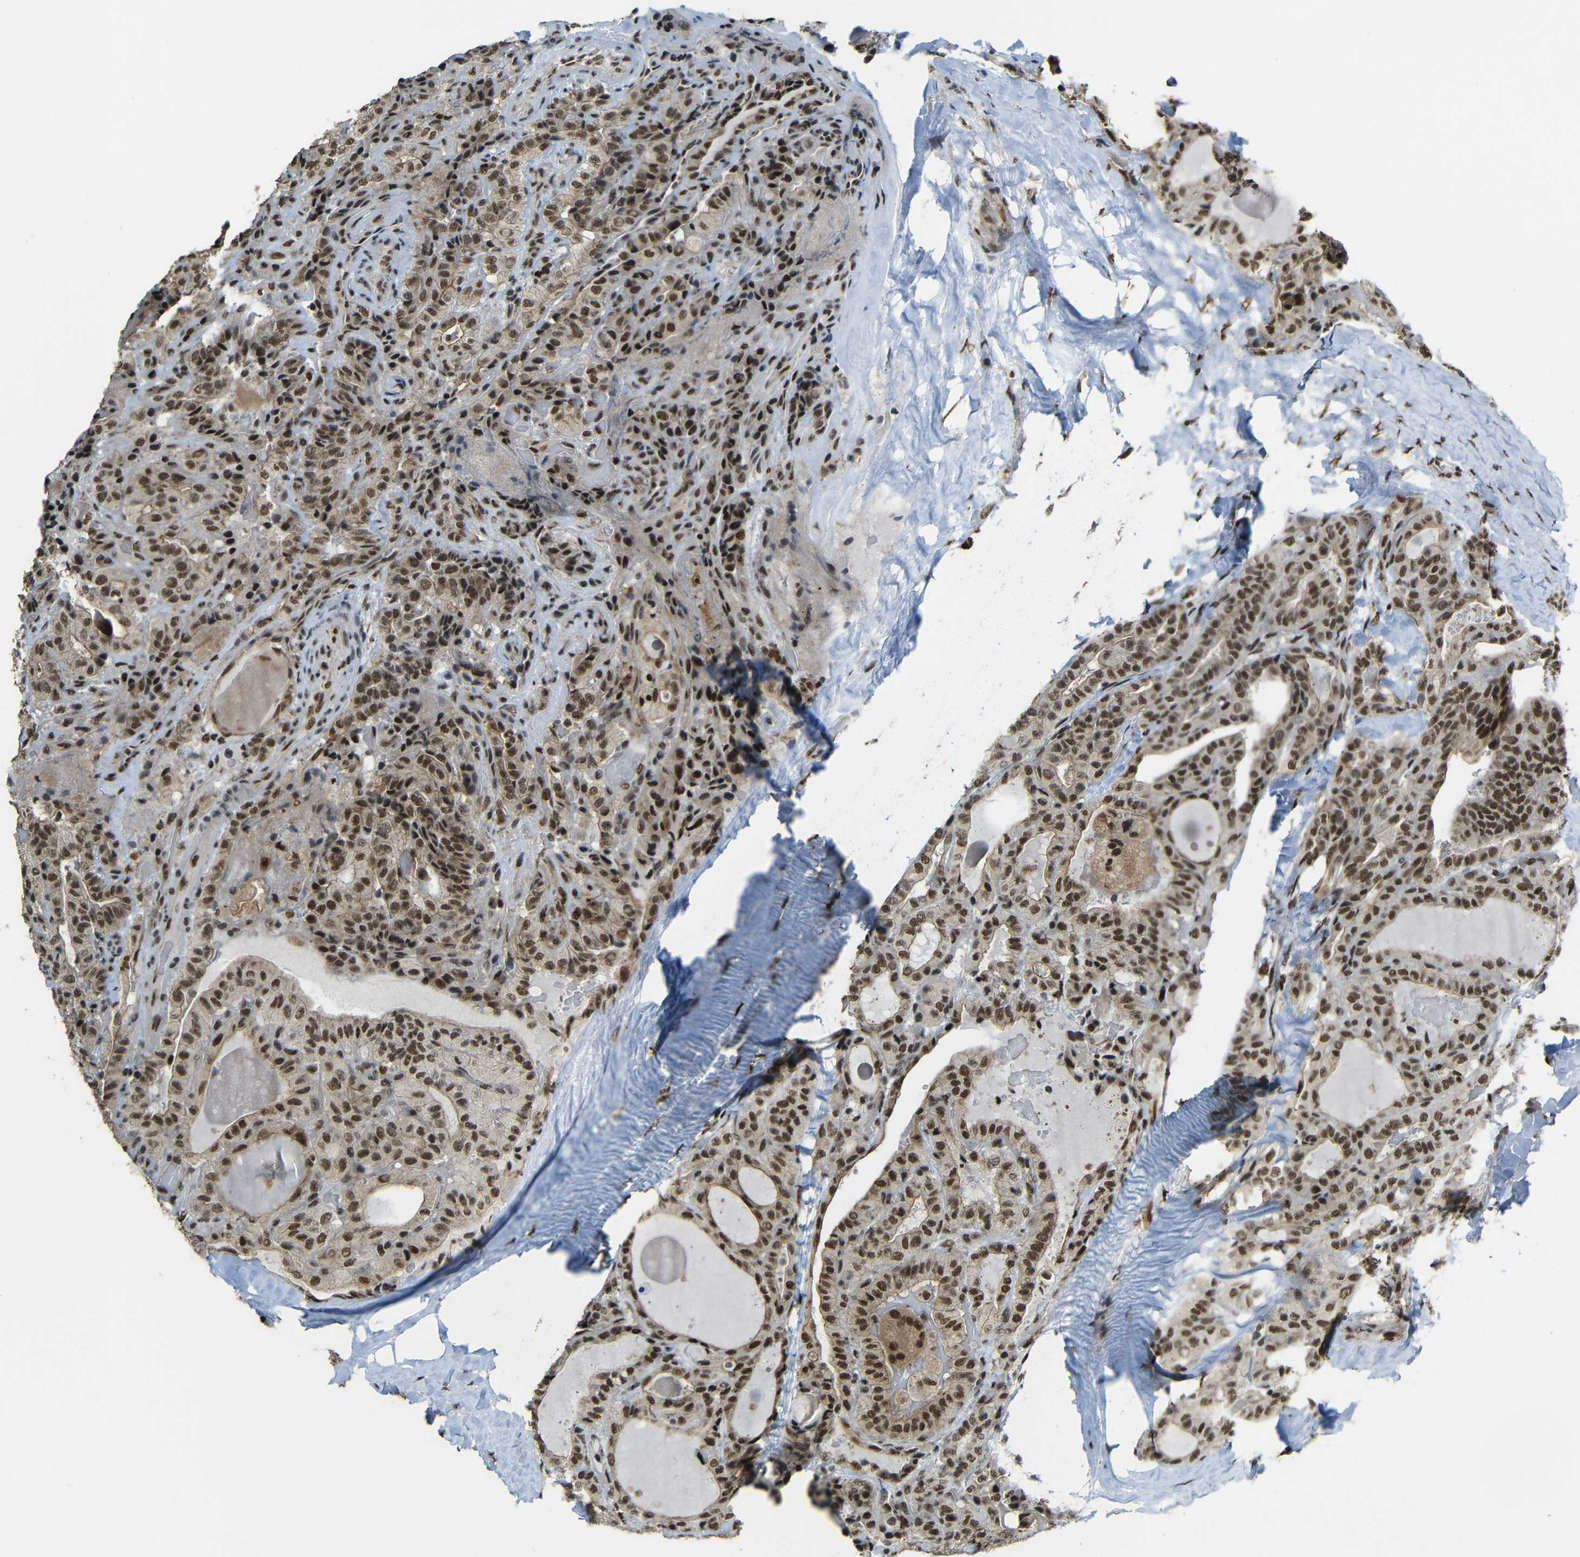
{"staining": {"intensity": "moderate", "quantity": ">75%", "location": "cytoplasmic/membranous,nuclear"}, "tissue": "thyroid cancer", "cell_type": "Tumor cells", "image_type": "cancer", "snomed": [{"axis": "morphology", "description": "Papillary adenocarcinoma, NOS"}, {"axis": "topography", "description": "Thyroid gland"}], "caption": "High-magnification brightfield microscopy of thyroid cancer (papillary adenocarcinoma) stained with DAB (3,3'-diaminobenzidine) (brown) and counterstained with hematoxylin (blue). tumor cells exhibit moderate cytoplasmic/membranous and nuclear staining is seen in approximately>75% of cells.", "gene": "TCF7L2", "patient": {"sex": "male", "age": 77}}